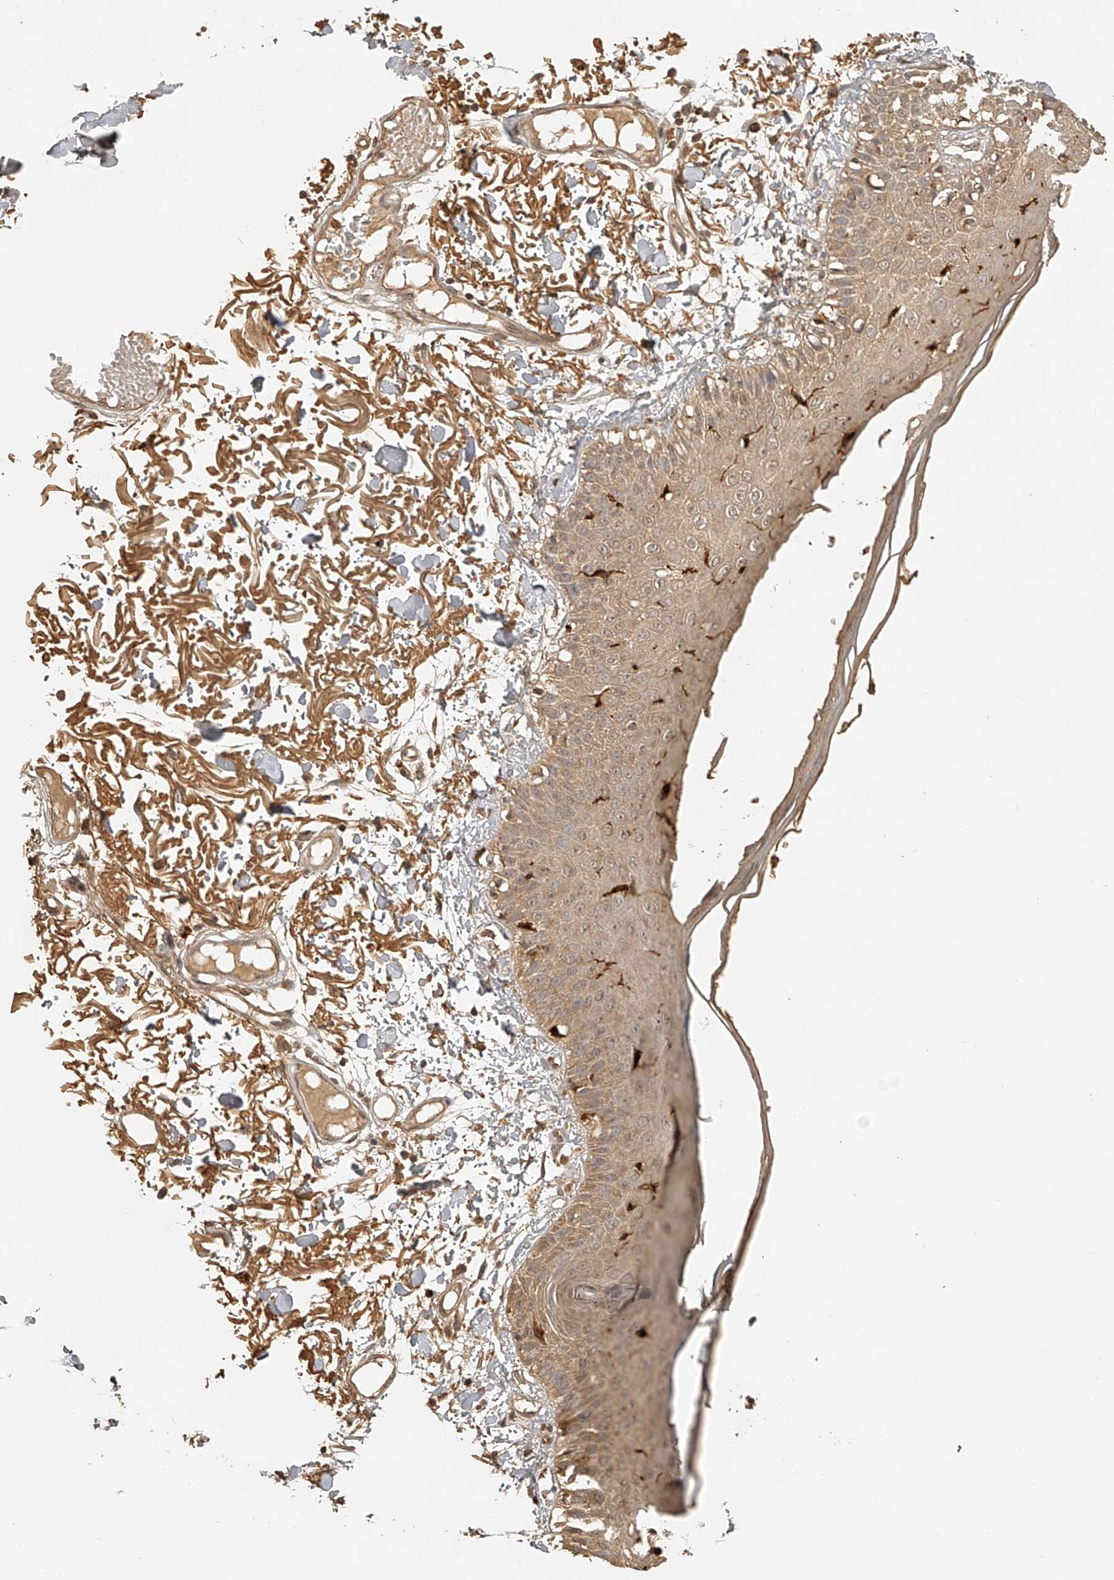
{"staining": {"intensity": "moderate", "quantity": ">75%", "location": "cytoplasmic/membranous"}, "tissue": "skin", "cell_type": "Fibroblasts", "image_type": "normal", "snomed": [{"axis": "morphology", "description": "Normal tissue, NOS"}, {"axis": "morphology", "description": "Squamous cell carcinoma, NOS"}, {"axis": "topography", "description": "Skin"}, {"axis": "topography", "description": "Peripheral nerve tissue"}], "caption": "Fibroblasts exhibit medium levels of moderate cytoplasmic/membranous expression in approximately >75% of cells in normal skin.", "gene": "BCL2L11", "patient": {"sex": "male", "age": 83}}